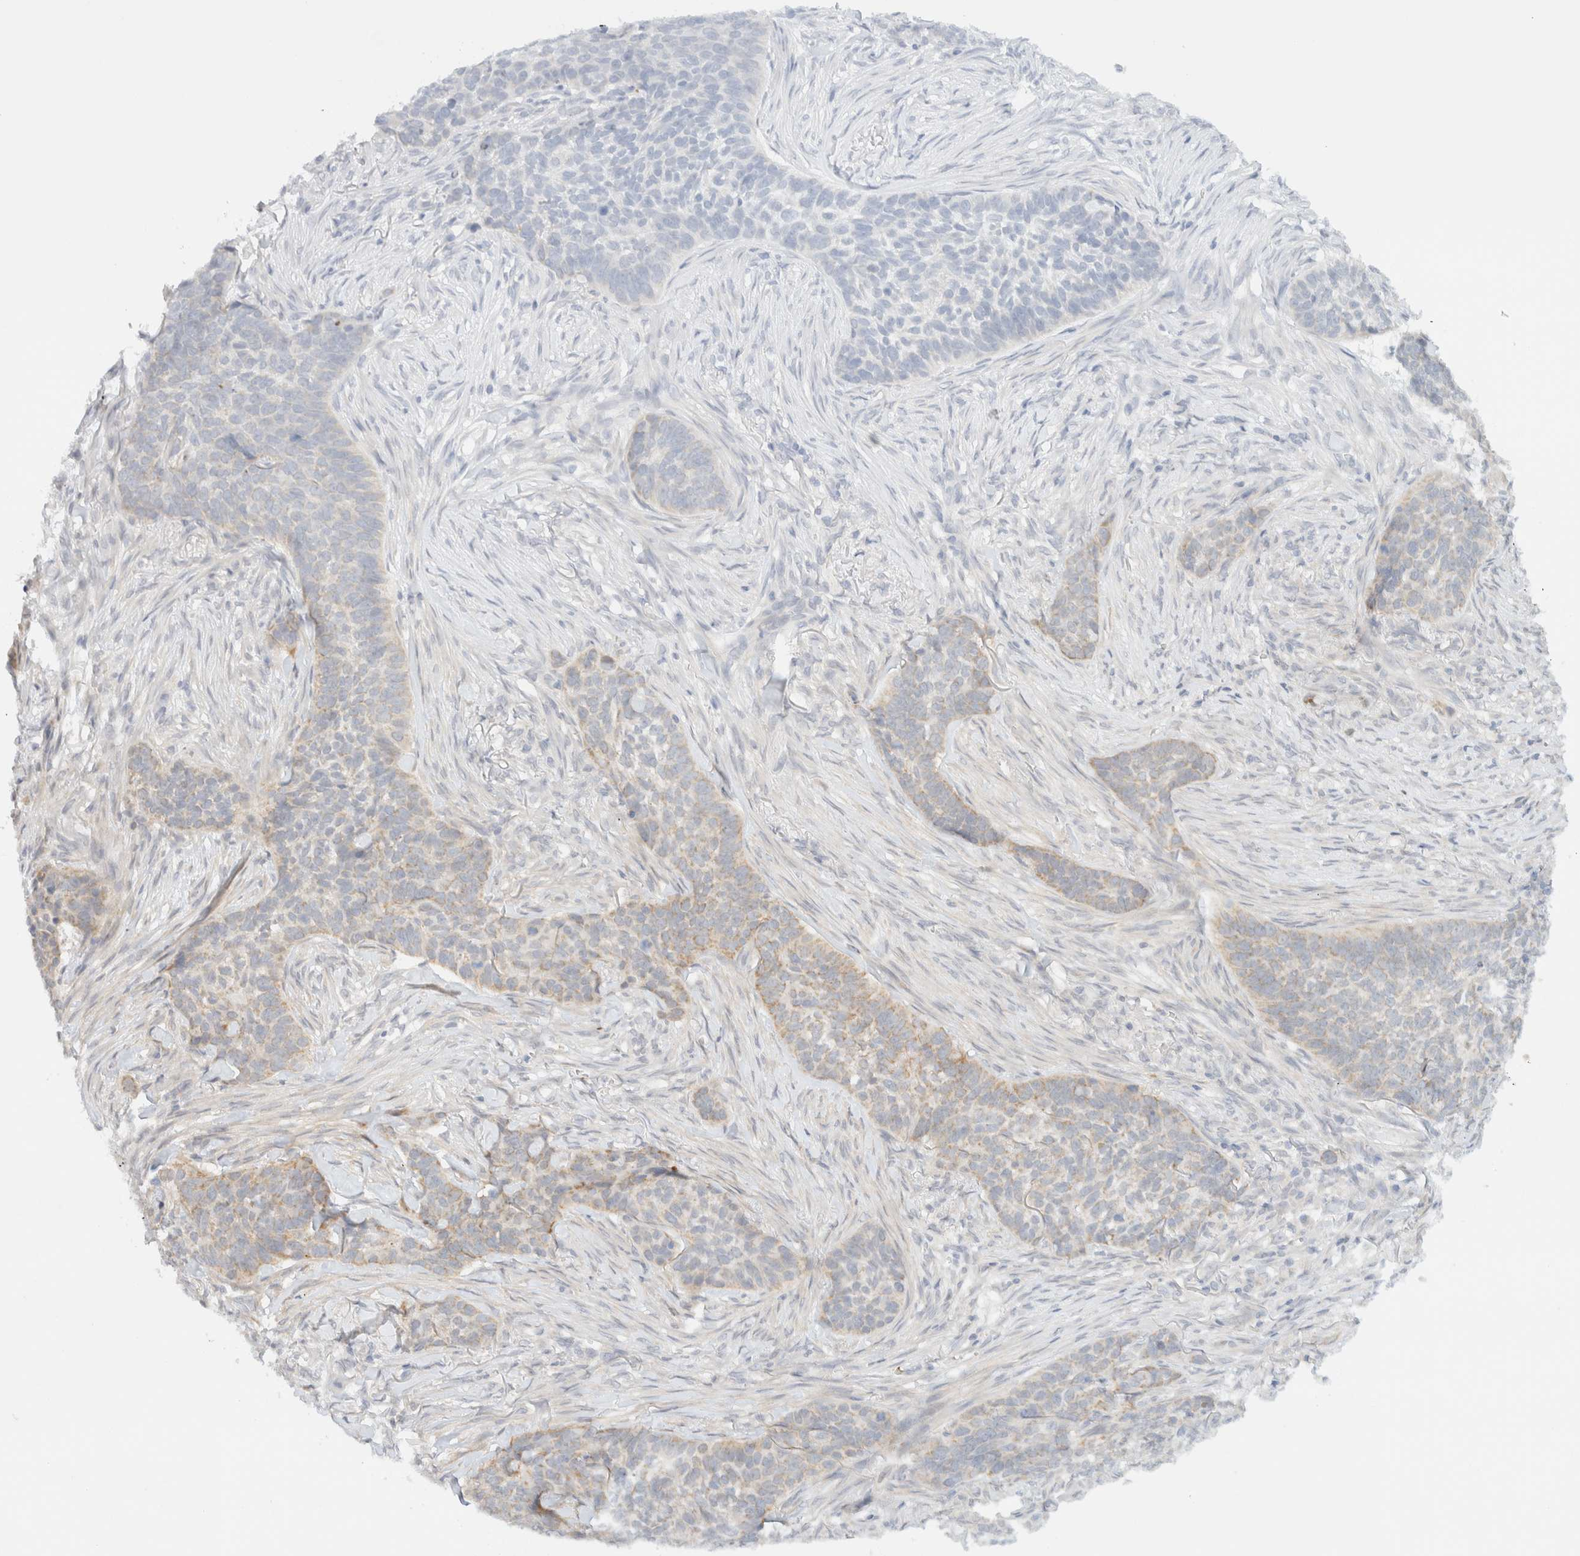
{"staining": {"intensity": "weak", "quantity": "25%-75%", "location": "cytoplasmic/membranous"}, "tissue": "skin cancer", "cell_type": "Tumor cells", "image_type": "cancer", "snomed": [{"axis": "morphology", "description": "Basal cell carcinoma"}, {"axis": "topography", "description": "Skin"}], "caption": "High-power microscopy captured an immunohistochemistry photomicrograph of skin cancer (basal cell carcinoma), revealing weak cytoplasmic/membranous positivity in about 25%-75% of tumor cells. The protein of interest is shown in brown color, while the nuclei are stained blue.", "gene": "TNK1", "patient": {"sex": "male", "age": 85}}